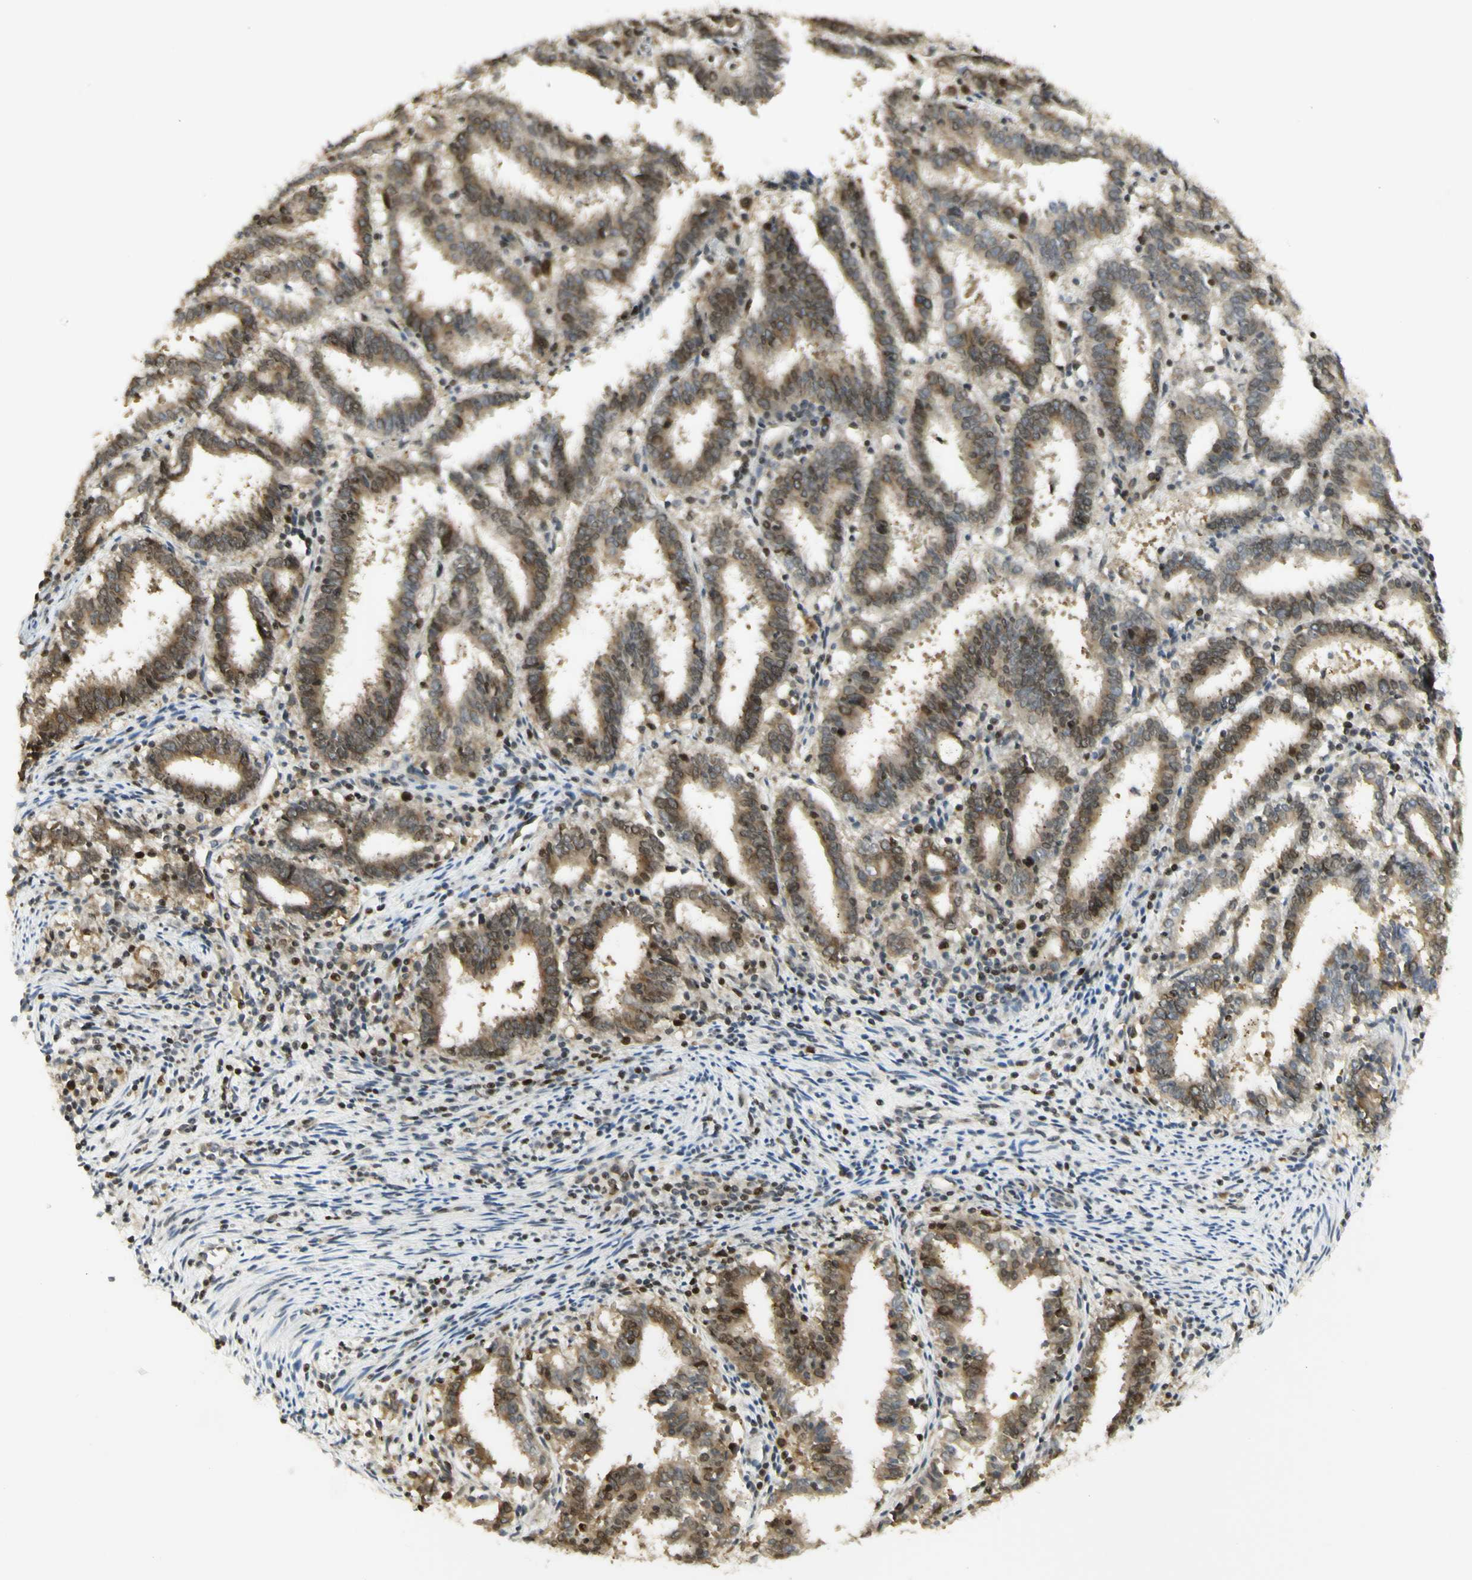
{"staining": {"intensity": "moderate", "quantity": ">75%", "location": "cytoplasmic/membranous,nuclear"}, "tissue": "endometrial cancer", "cell_type": "Tumor cells", "image_type": "cancer", "snomed": [{"axis": "morphology", "description": "Adenocarcinoma, NOS"}, {"axis": "topography", "description": "Uterus"}], "caption": "Moderate cytoplasmic/membranous and nuclear expression is appreciated in approximately >75% of tumor cells in endometrial cancer. (brown staining indicates protein expression, while blue staining denotes nuclei).", "gene": "KIF11", "patient": {"sex": "female", "age": 83}}